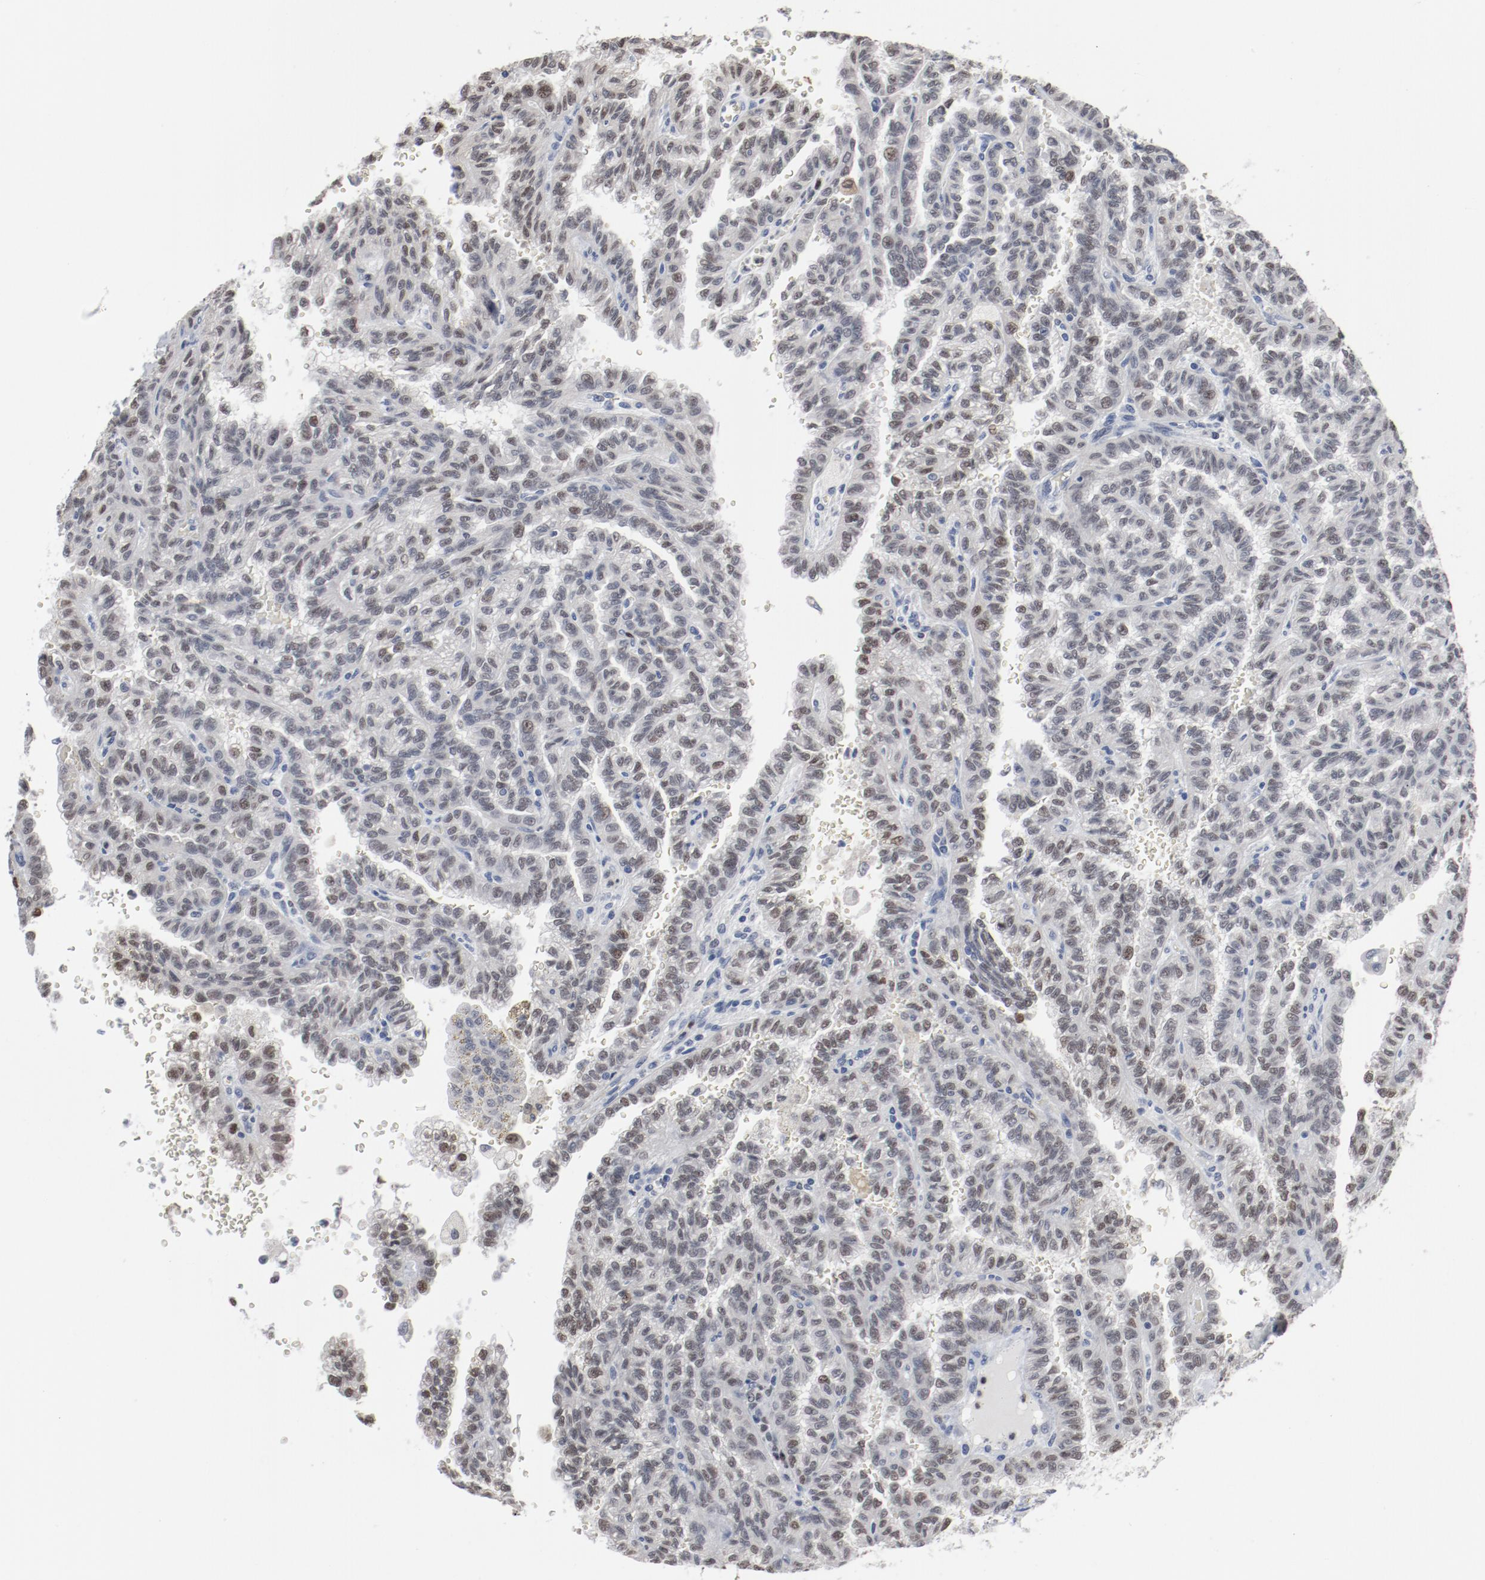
{"staining": {"intensity": "weak", "quantity": "<25%", "location": "nuclear"}, "tissue": "renal cancer", "cell_type": "Tumor cells", "image_type": "cancer", "snomed": [{"axis": "morphology", "description": "Inflammation, NOS"}, {"axis": "morphology", "description": "Adenocarcinoma, NOS"}, {"axis": "topography", "description": "Kidney"}], "caption": "High power microscopy histopathology image of an immunohistochemistry (IHC) photomicrograph of adenocarcinoma (renal), revealing no significant staining in tumor cells.", "gene": "FOXN2", "patient": {"sex": "male", "age": 68}}